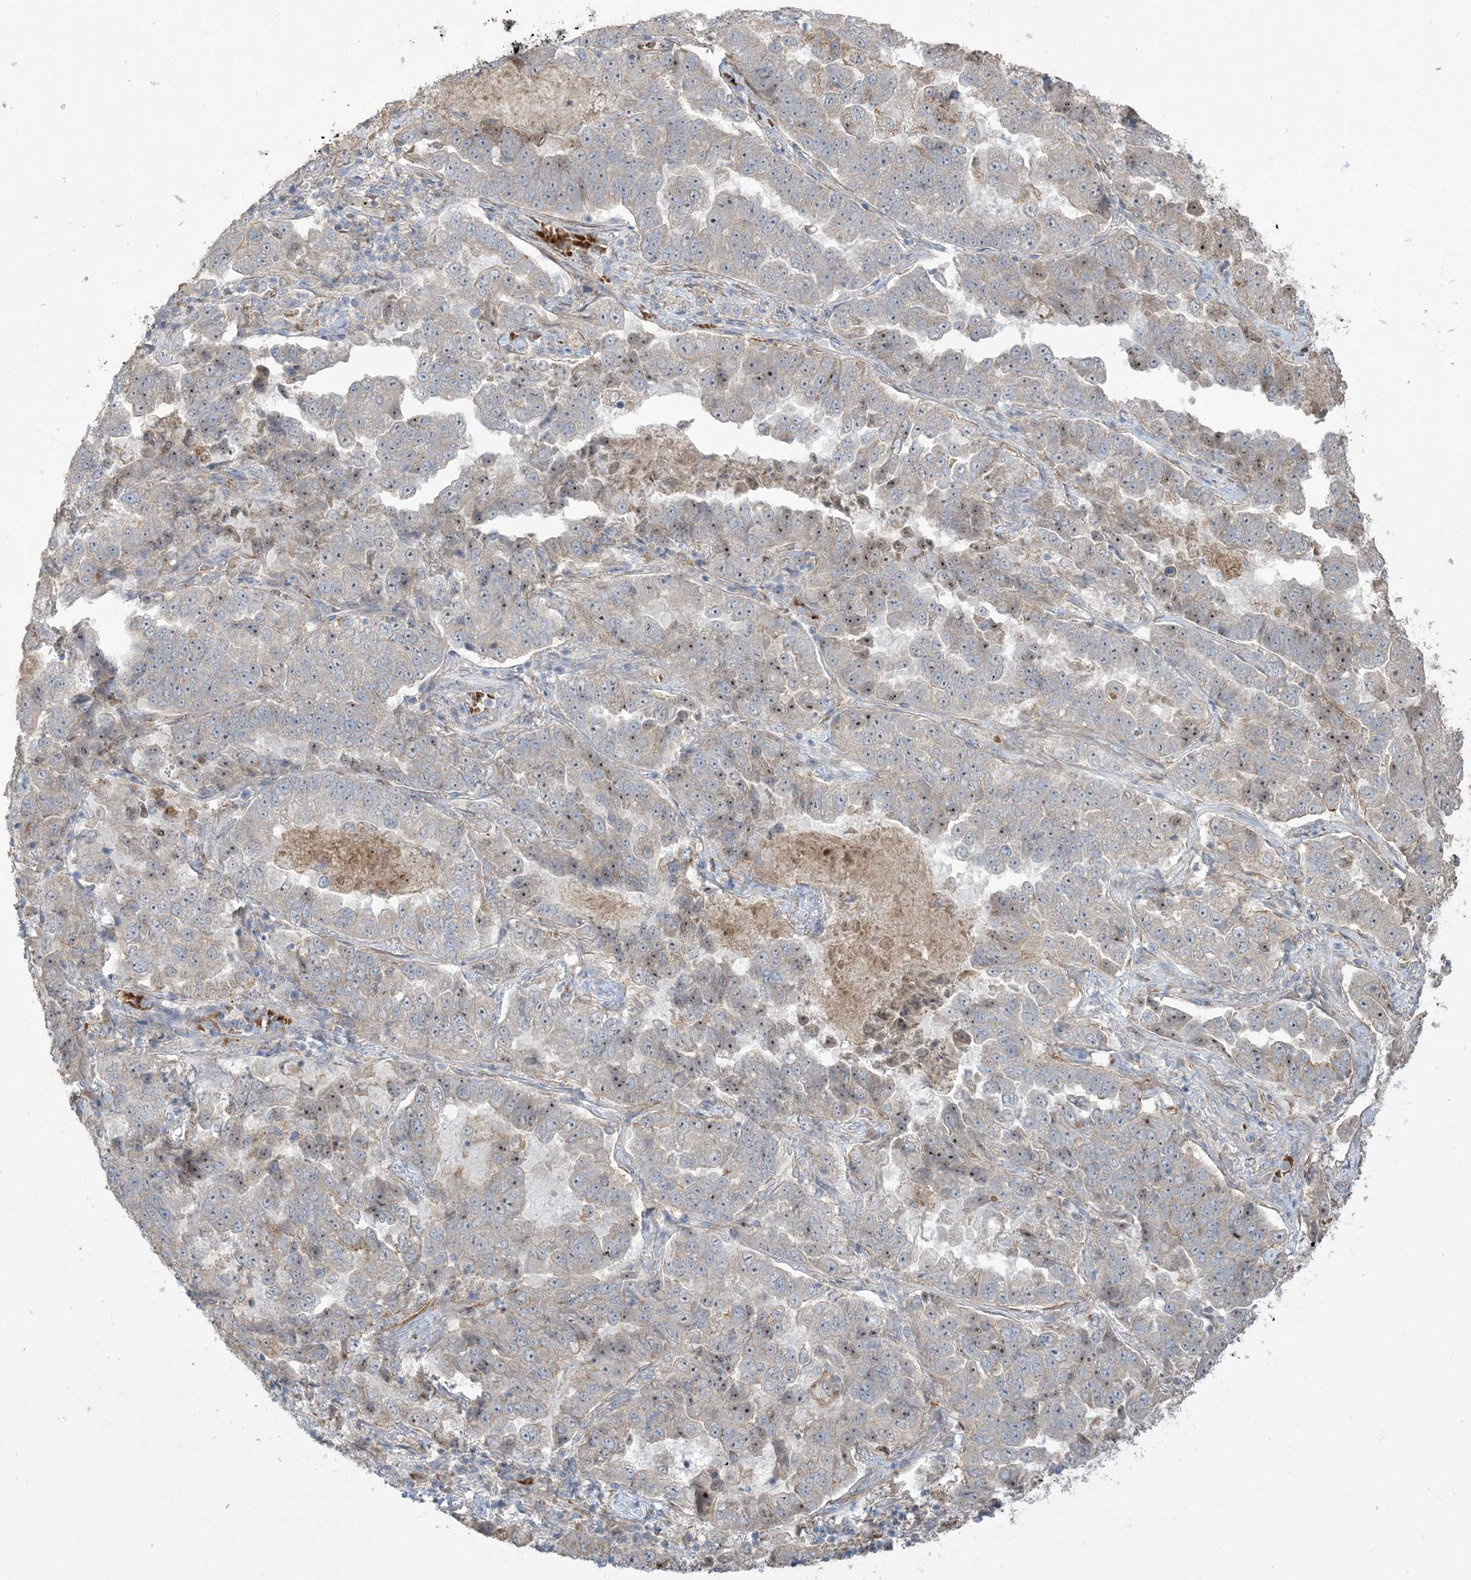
{"staining": {"intensity": "moderate", "quantity": "<25%", "location": "cytoplasmic/membranous,nuclear"}, "tissue": "lung cancer", "cell_type": "Tumor cells", "image_type": "cancer", "snomed": [{"axis": "morphology", "description": "Adenocarcinoma, NOS"}, {"axis": "topography", "description": "Lung"}], "caption": "A histopathology image showing moderate cytoplasmic/membranous and nuclear expression in about <25% of tumor cells in adenocarcinoma (lung), as visualized by brown immunohistochemical staining.", "gene": "KLHL18", "patient": {"sex": "female", "age": 51}}